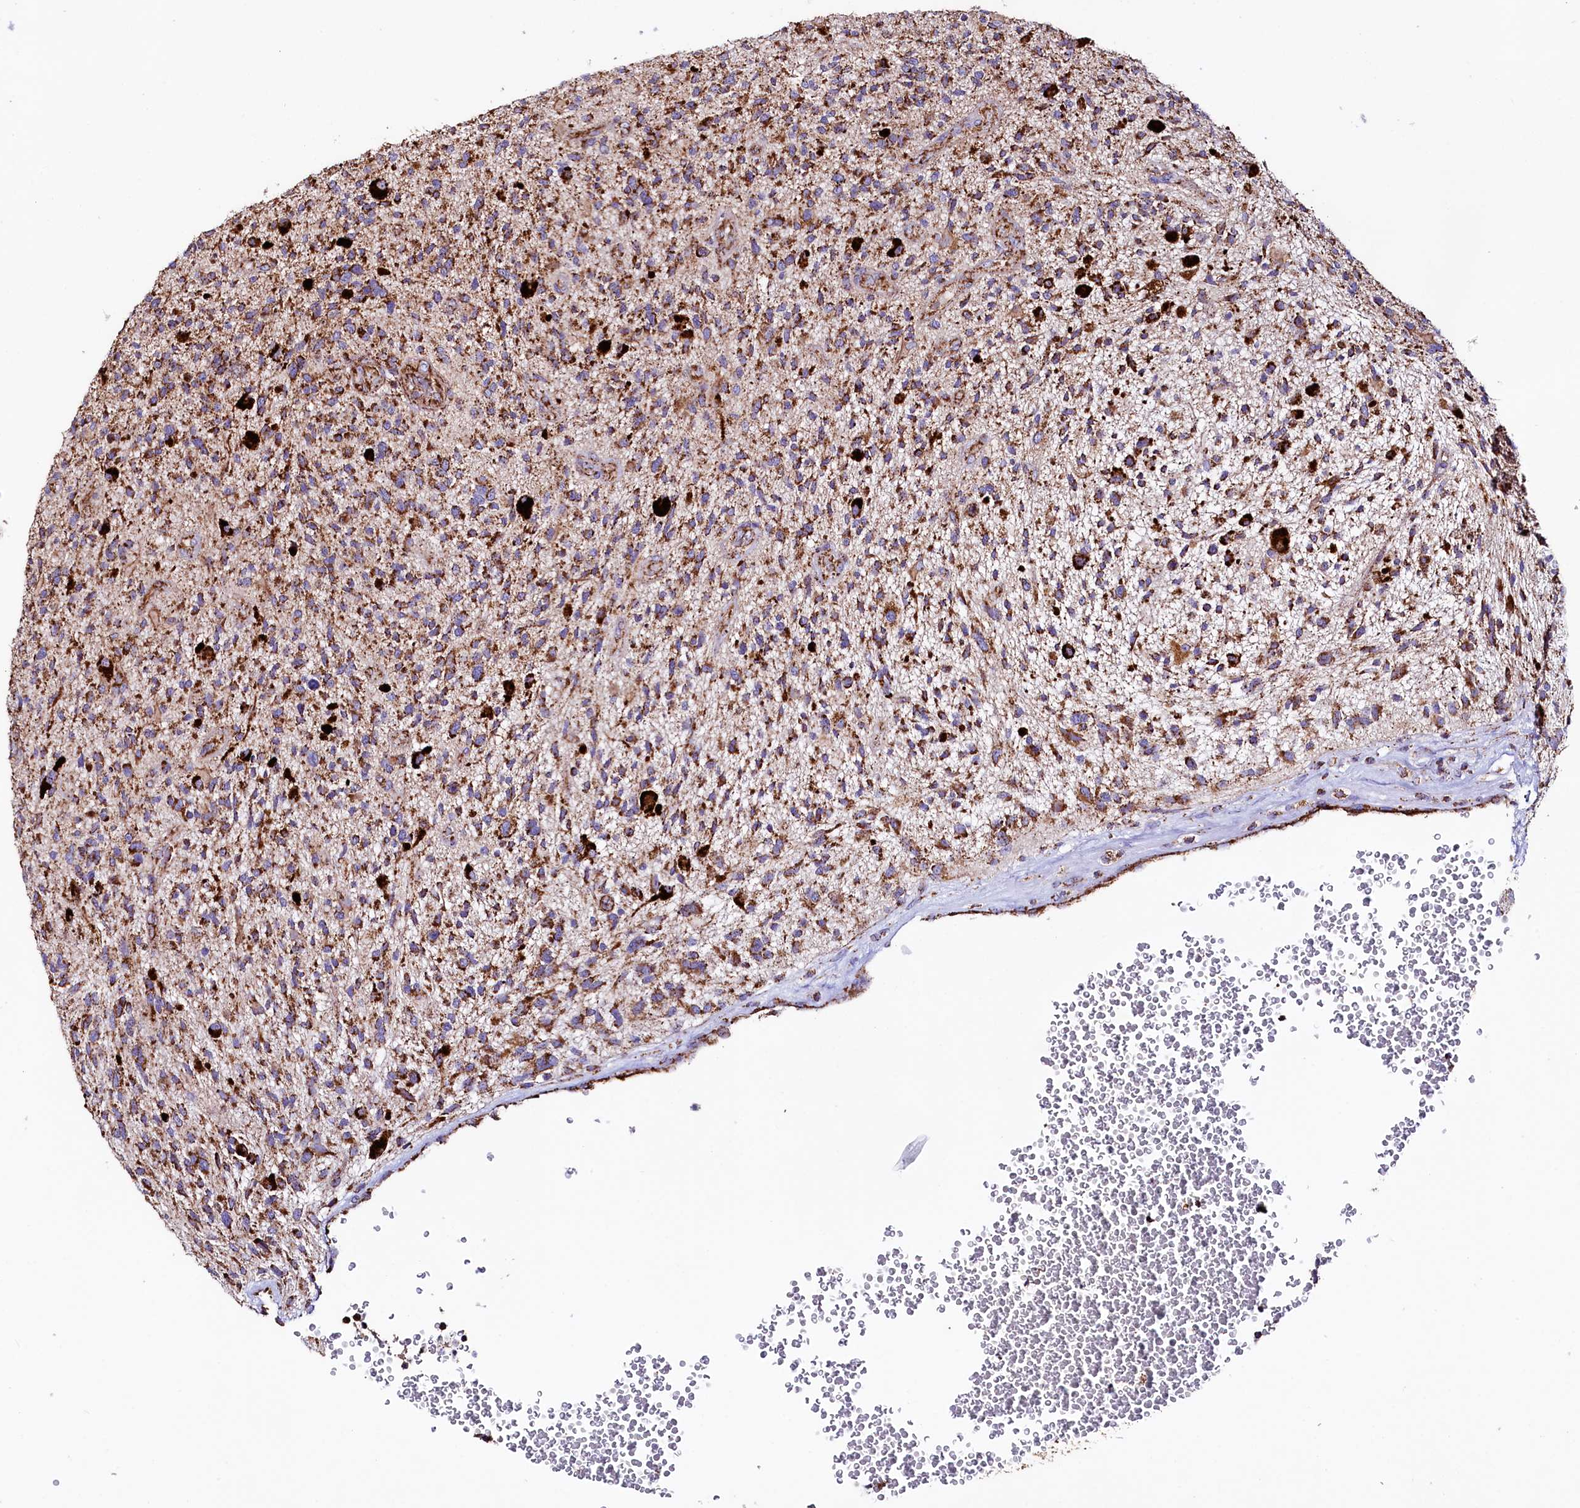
{"staining": {"intensity": "moderate", "quantity": ">75%", "location": "cytoplasmic/membranous"}, "tissue": "glioma", "cell_type": "Tumor cells", "image_type": "cancer", "snomed": [{"axis": "morphology", "description": "Glioma, malignant, High grade"}, {"axis": "topography", "description": "Brain"}], "caption": "A brown stain shows moderate cytoplasmic/membranous positivity of a protein in human glioma tumor cells.", "gene": "APLP2", "patient": {"sex": "male", "age": 47}}